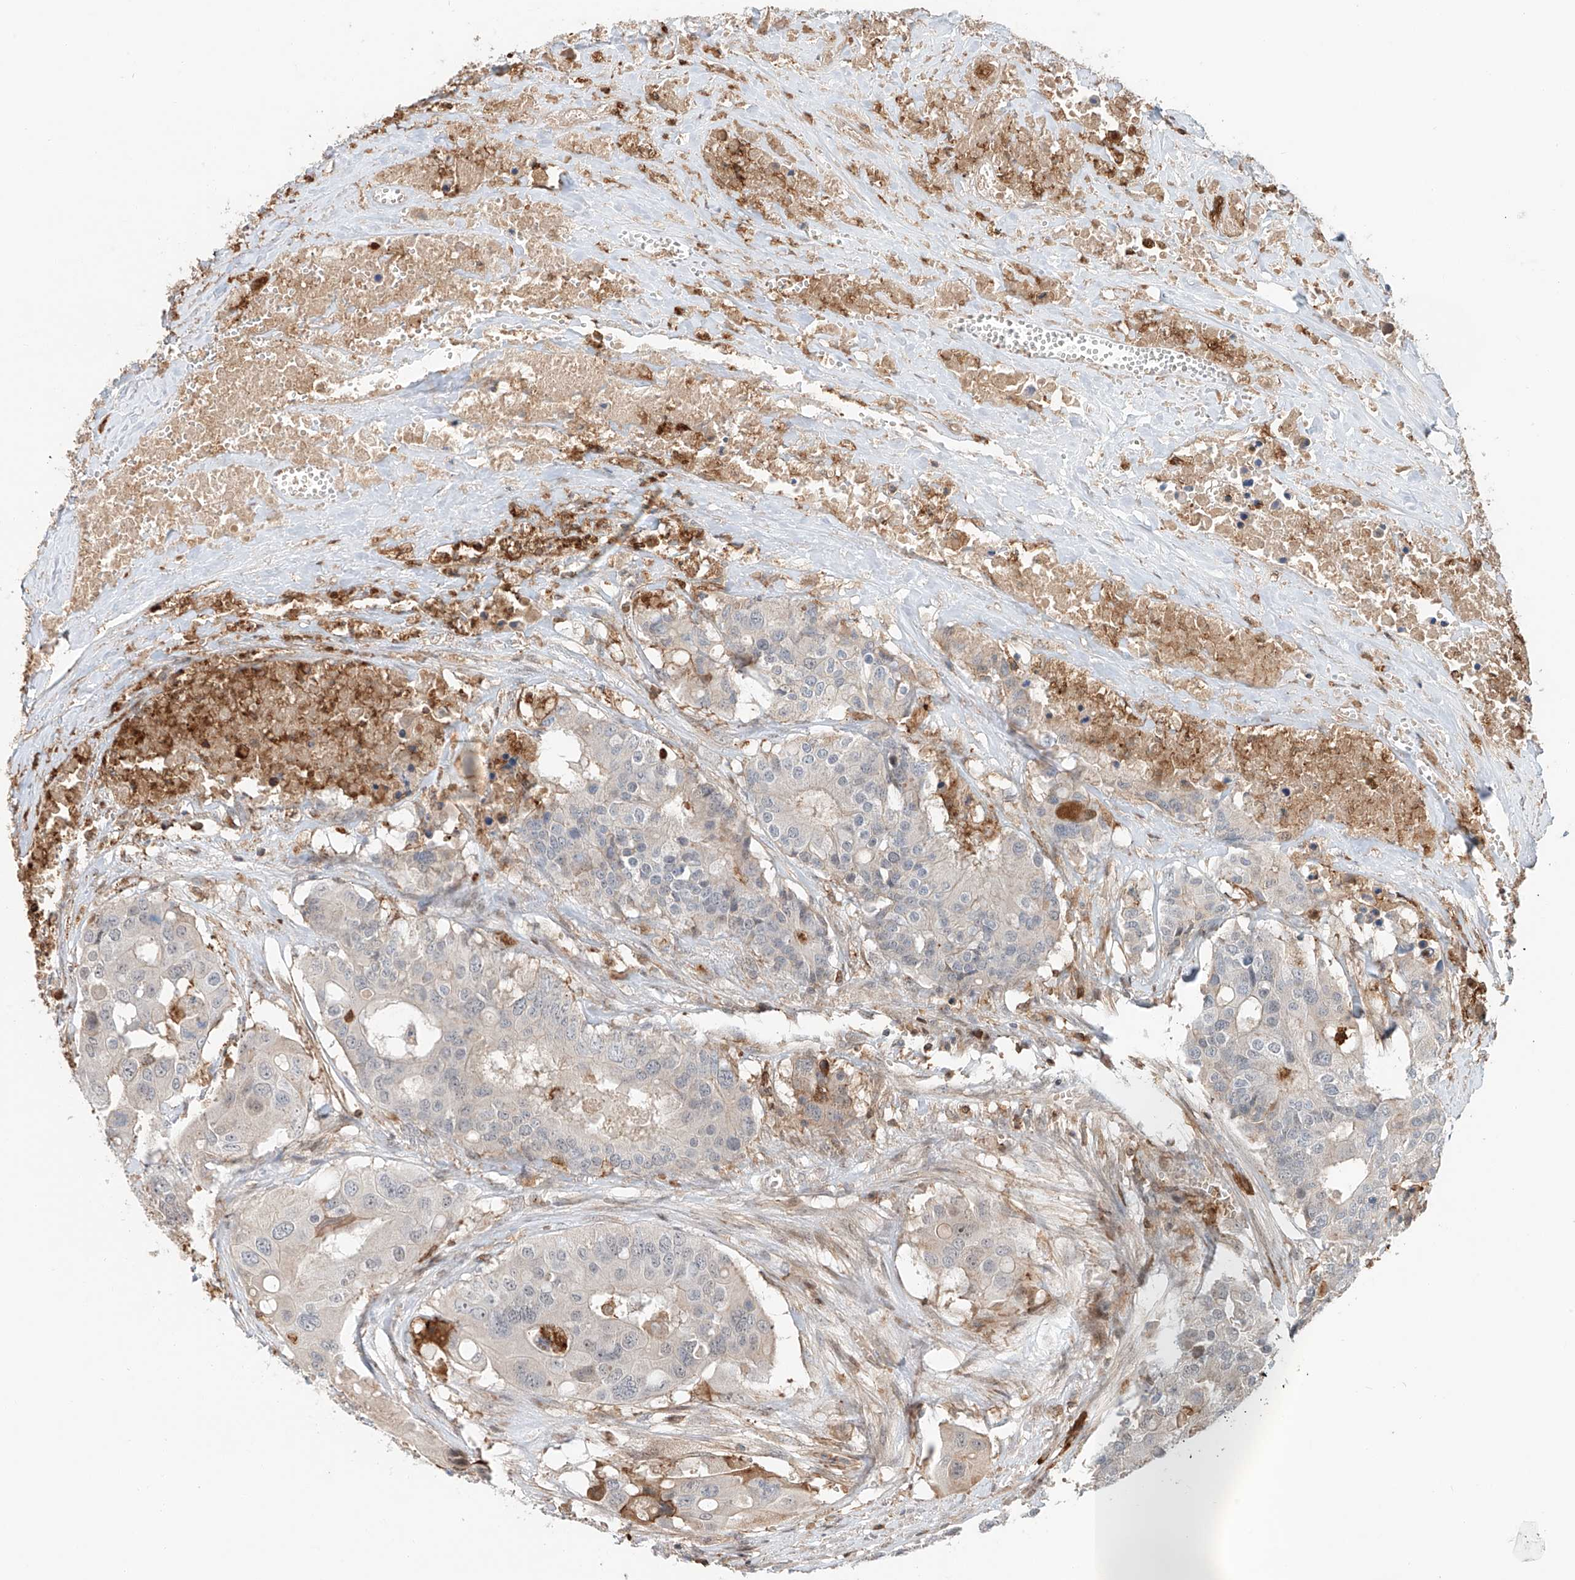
{"staining": {"intensity": "negative", "quantity": "none", "location": "none"}, "tissue": "colorectal cancer", "cell_type": "Tumor cells", "image_type": "cancer", "snomed": [{"axis": "morphology", "description": "Adenocarcinoma, NOS"}, {"axis": "topography", "description": "Colon"}], "caption": "An image of human colorectal adenocarcinoma is negative for staining in tumor cells.", "gene": "CEP162", "patient": {"sex": "male", "age": 77}}